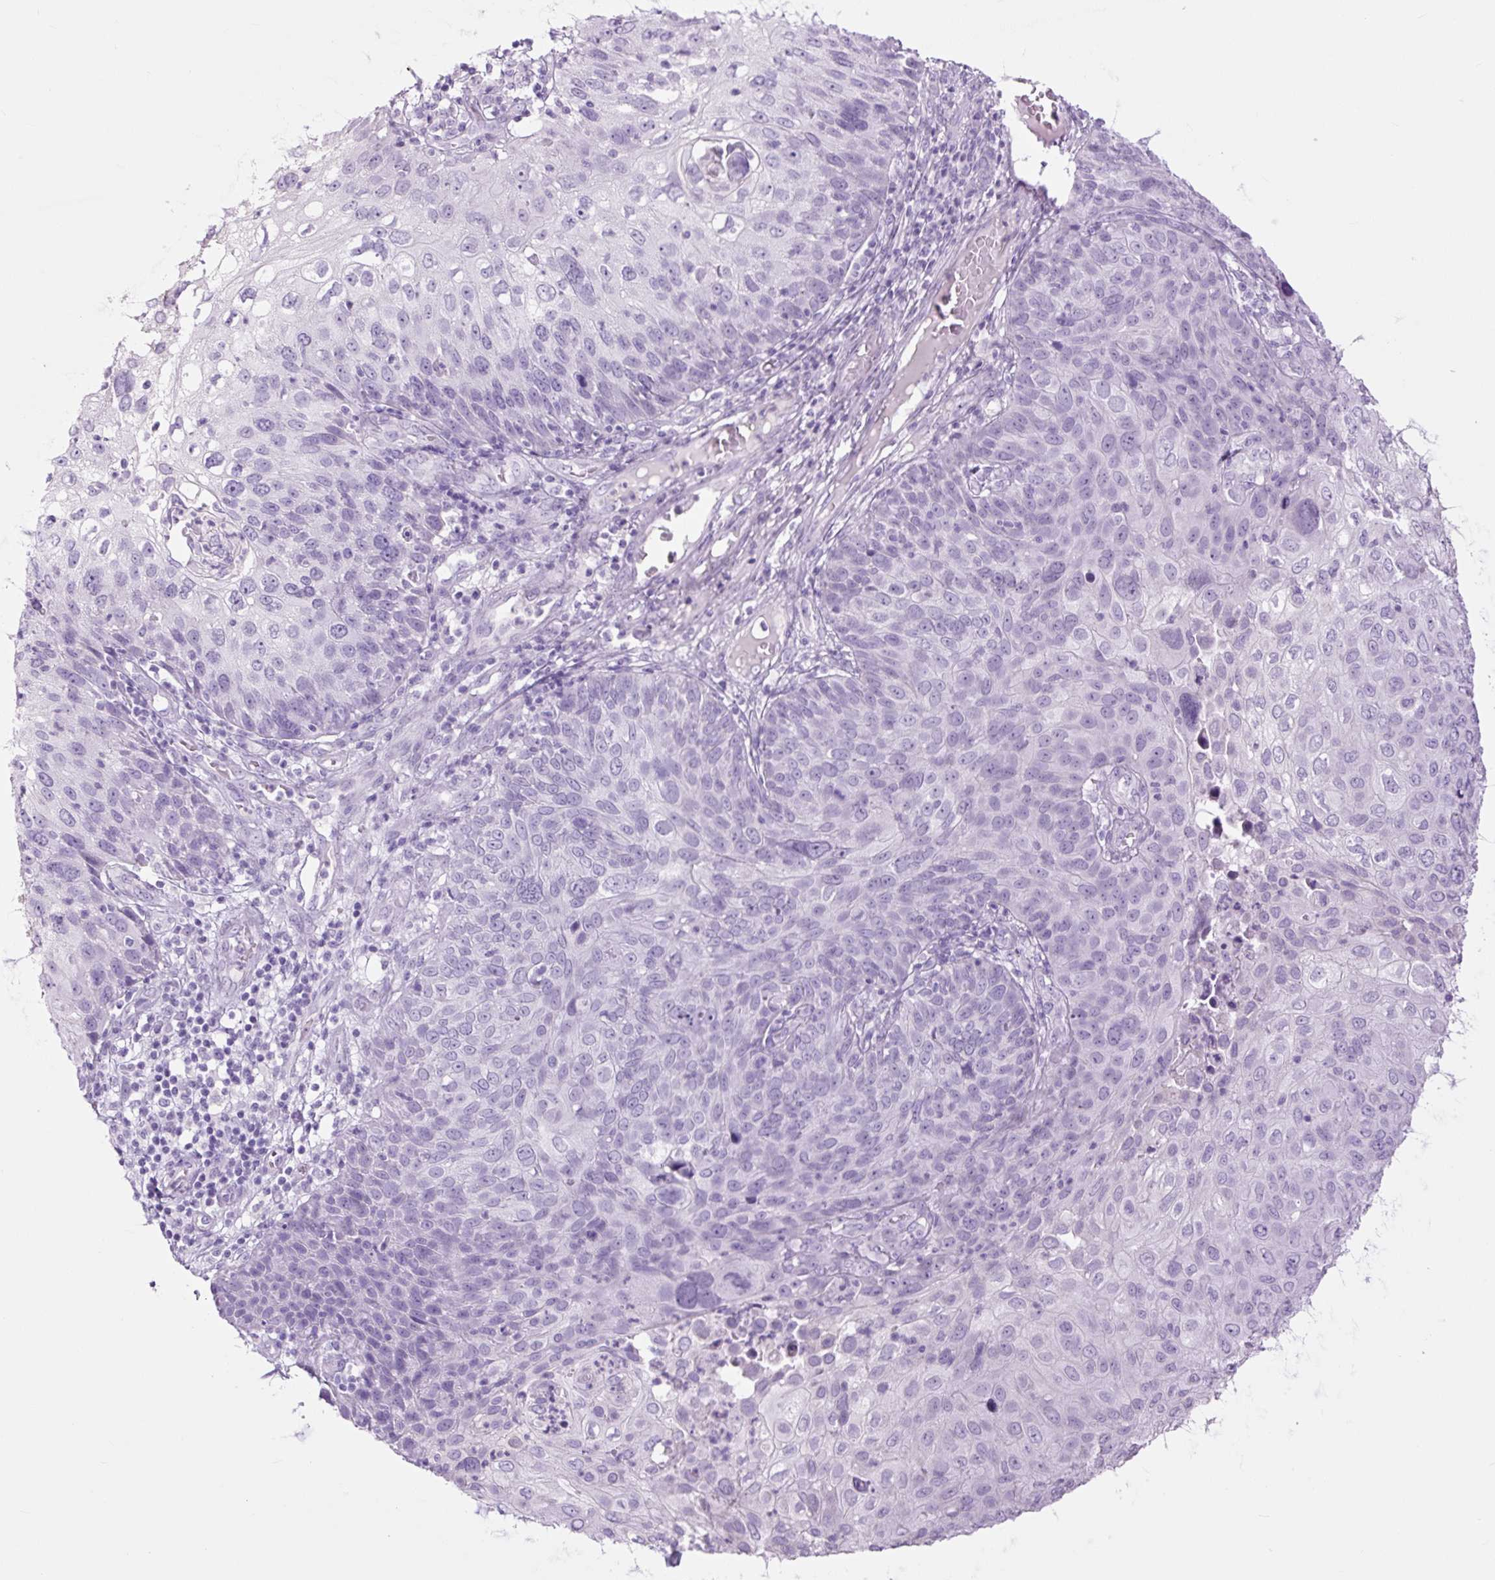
{"staining": {"intensity": "negative", "quantity": "none", "location": "none"}, "tissue": "skin cancer", "cell_type": "Tumor cells", "image_type": "cancer", "snomed": [{"axis": "morphology", "description": "Squamous cell carcinoma, NOS"}, {"axis": "topography", "description": "Skin"}], "caption": "DAB (3,3'-diaminobenzidine) immunohistochemical staining of squamous cell carcinoma (skin) displays no significant positivity in tumor cells.", "gene": "TFF2", "patient": {"sex": "male", "age": 87}}